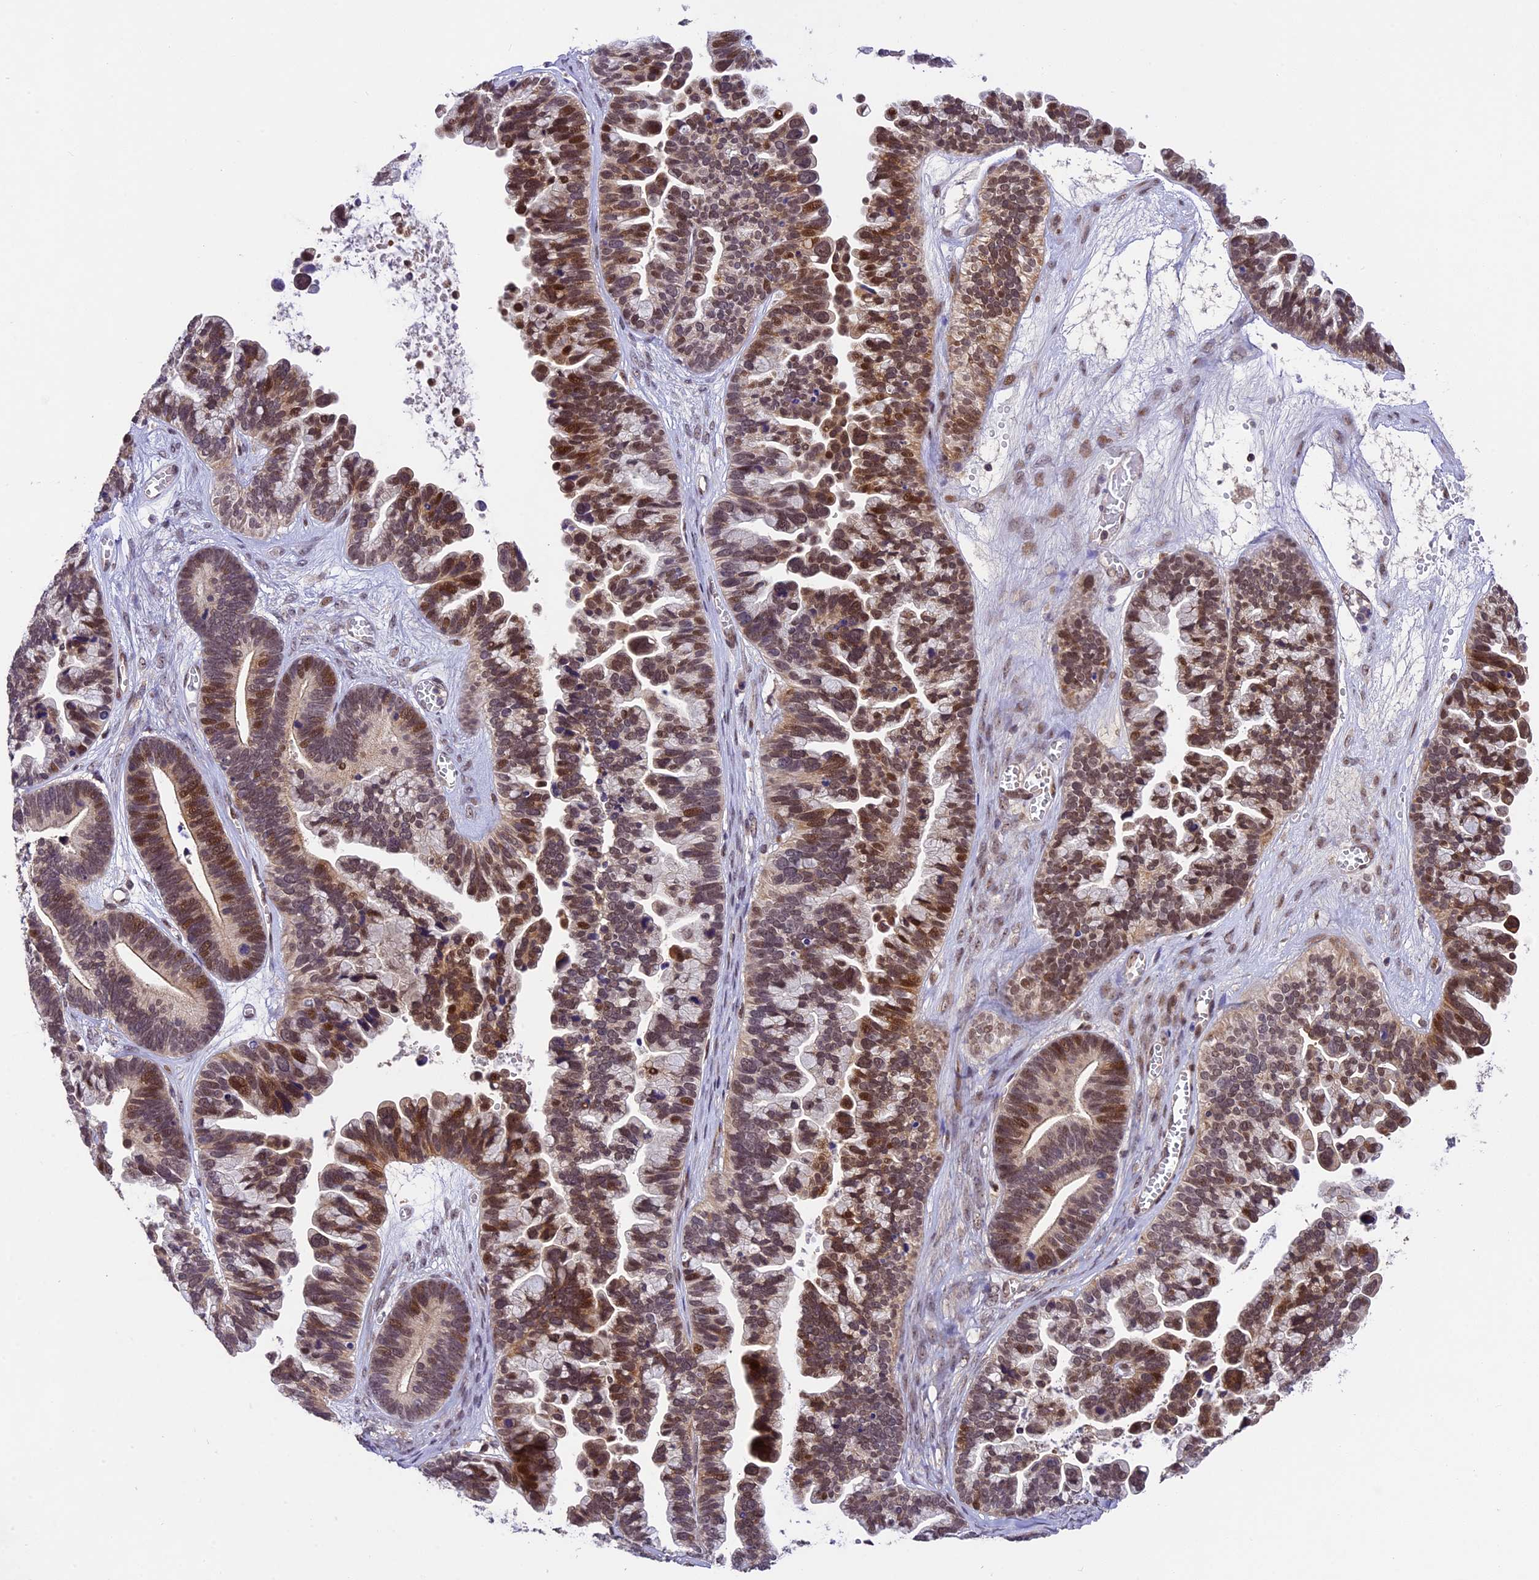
{"staining": {"intensity": "moderate", "quantity": "25%-75%", "location": "nuclear"}, "tissue": "ovarian cancer", "cell_type": "Tumor cells", "image_type": "cancer", "snomed": [{"axis": "morphology", "description": "Cystadenocarcinoma, serous, NOS"}, {"axis": "topography", "description": "Ovary"}], "caption": "Human ovarian cancer (serous cystadenocarcinoma) stained for a protein (brown) displays moderate nuclear positive expression in approximately 25%-75% of tumor cells.", "gene": "ZAR1L", "patient": {"sex": "female", "age": 56}}